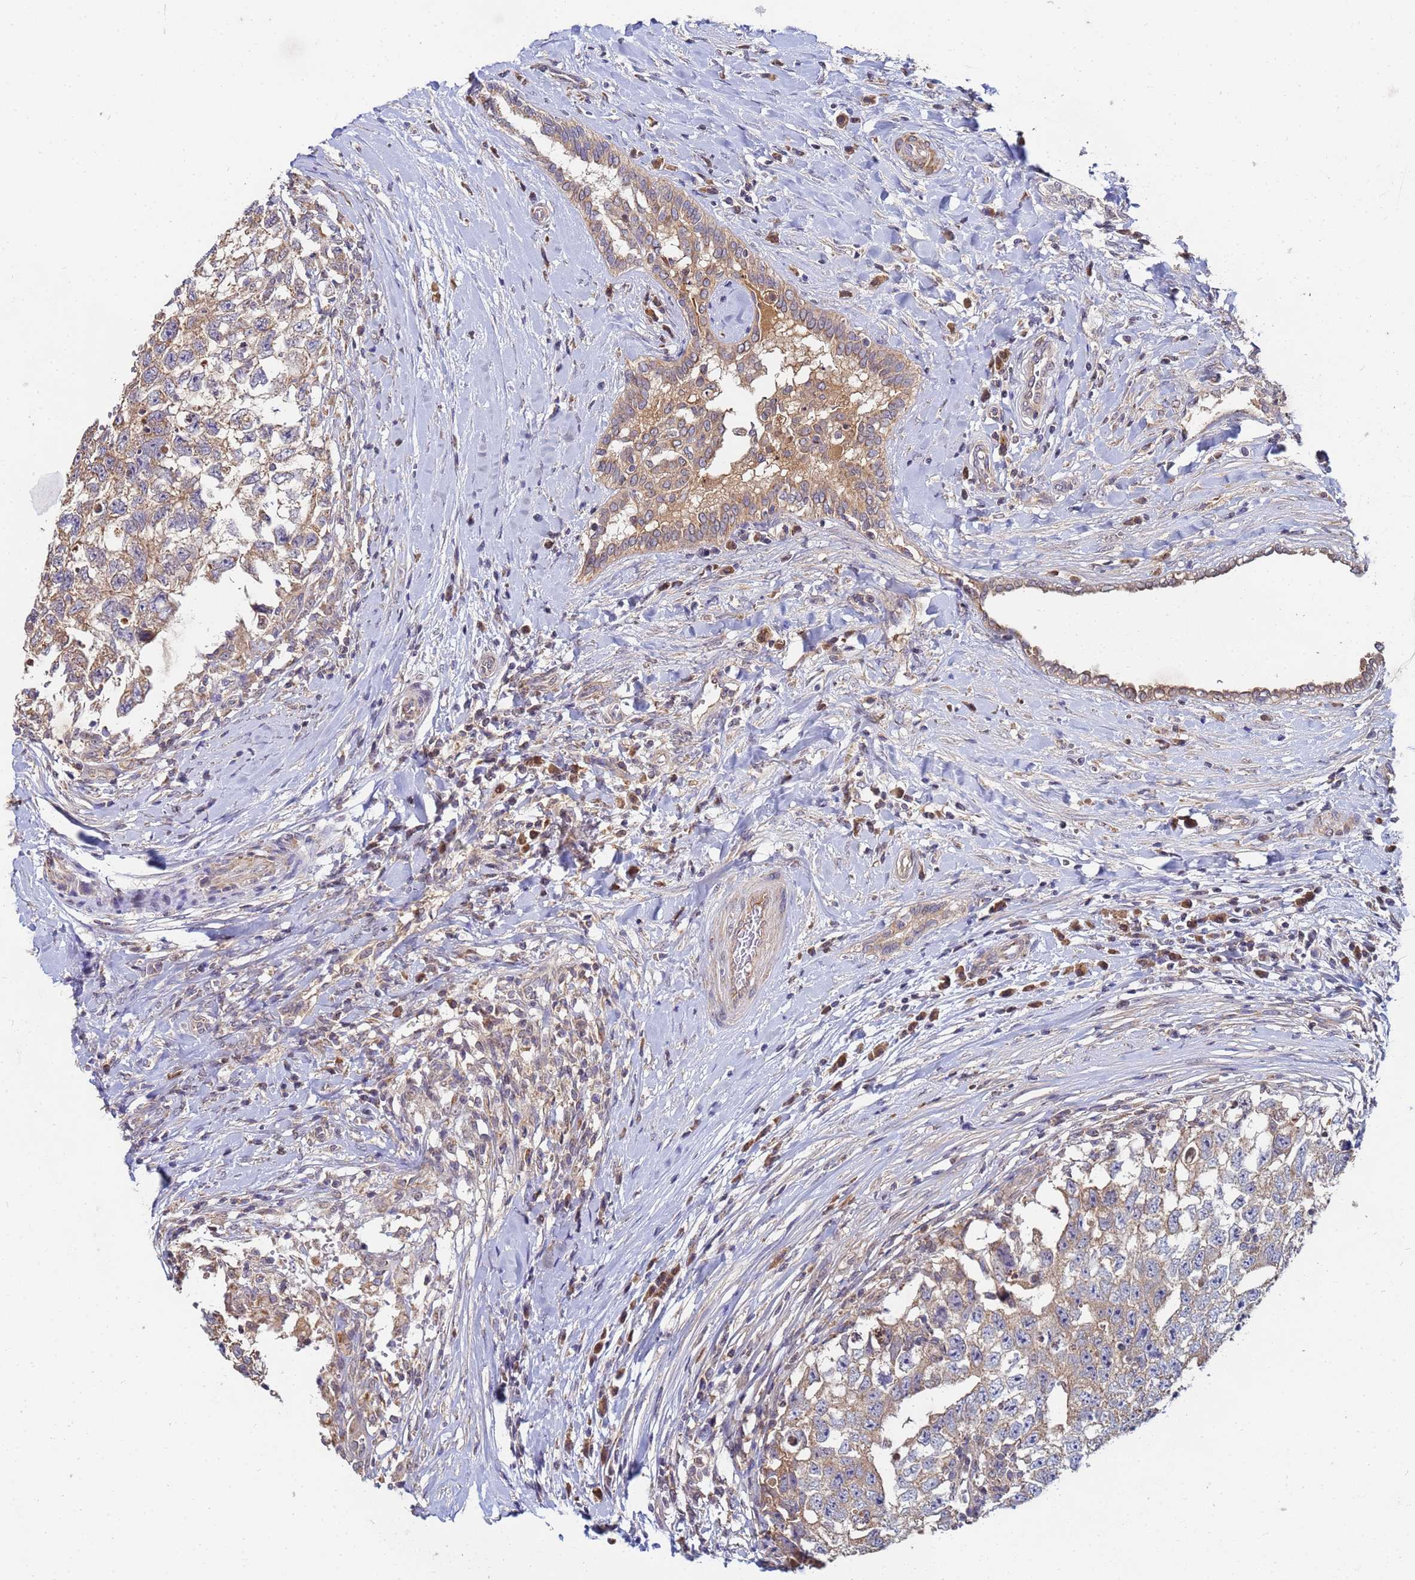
{"staining": {"intensity": "weak", "quantity": "25%-75%", "location": "cytoplasmic/membranous"}, "tissue": "testis cancer", "cell_type": "Tumor cells", "image_type": "cancer", "snomed": [{"axis": "morphology", "description": "Seminoma, NOS"}, {"axis": "morphology", "description": "Carcinoma, Embryonal, NOS"}, {"axis": "topography", "description": "Testis"}], "caption": "The immunohistochemical stain labels weak cytoplasmic/membranous positivity in tumor cells of testis cancer tissue. The staining was performed using DAB (3,3'-diaminobenzidine) to visualize the protein expression in brown, while the nuclei were stained in blue with hematoxylin (Magnification: 20x).", "gene": "C5orf34", "patient": {"sex": "male", "age": 29}}